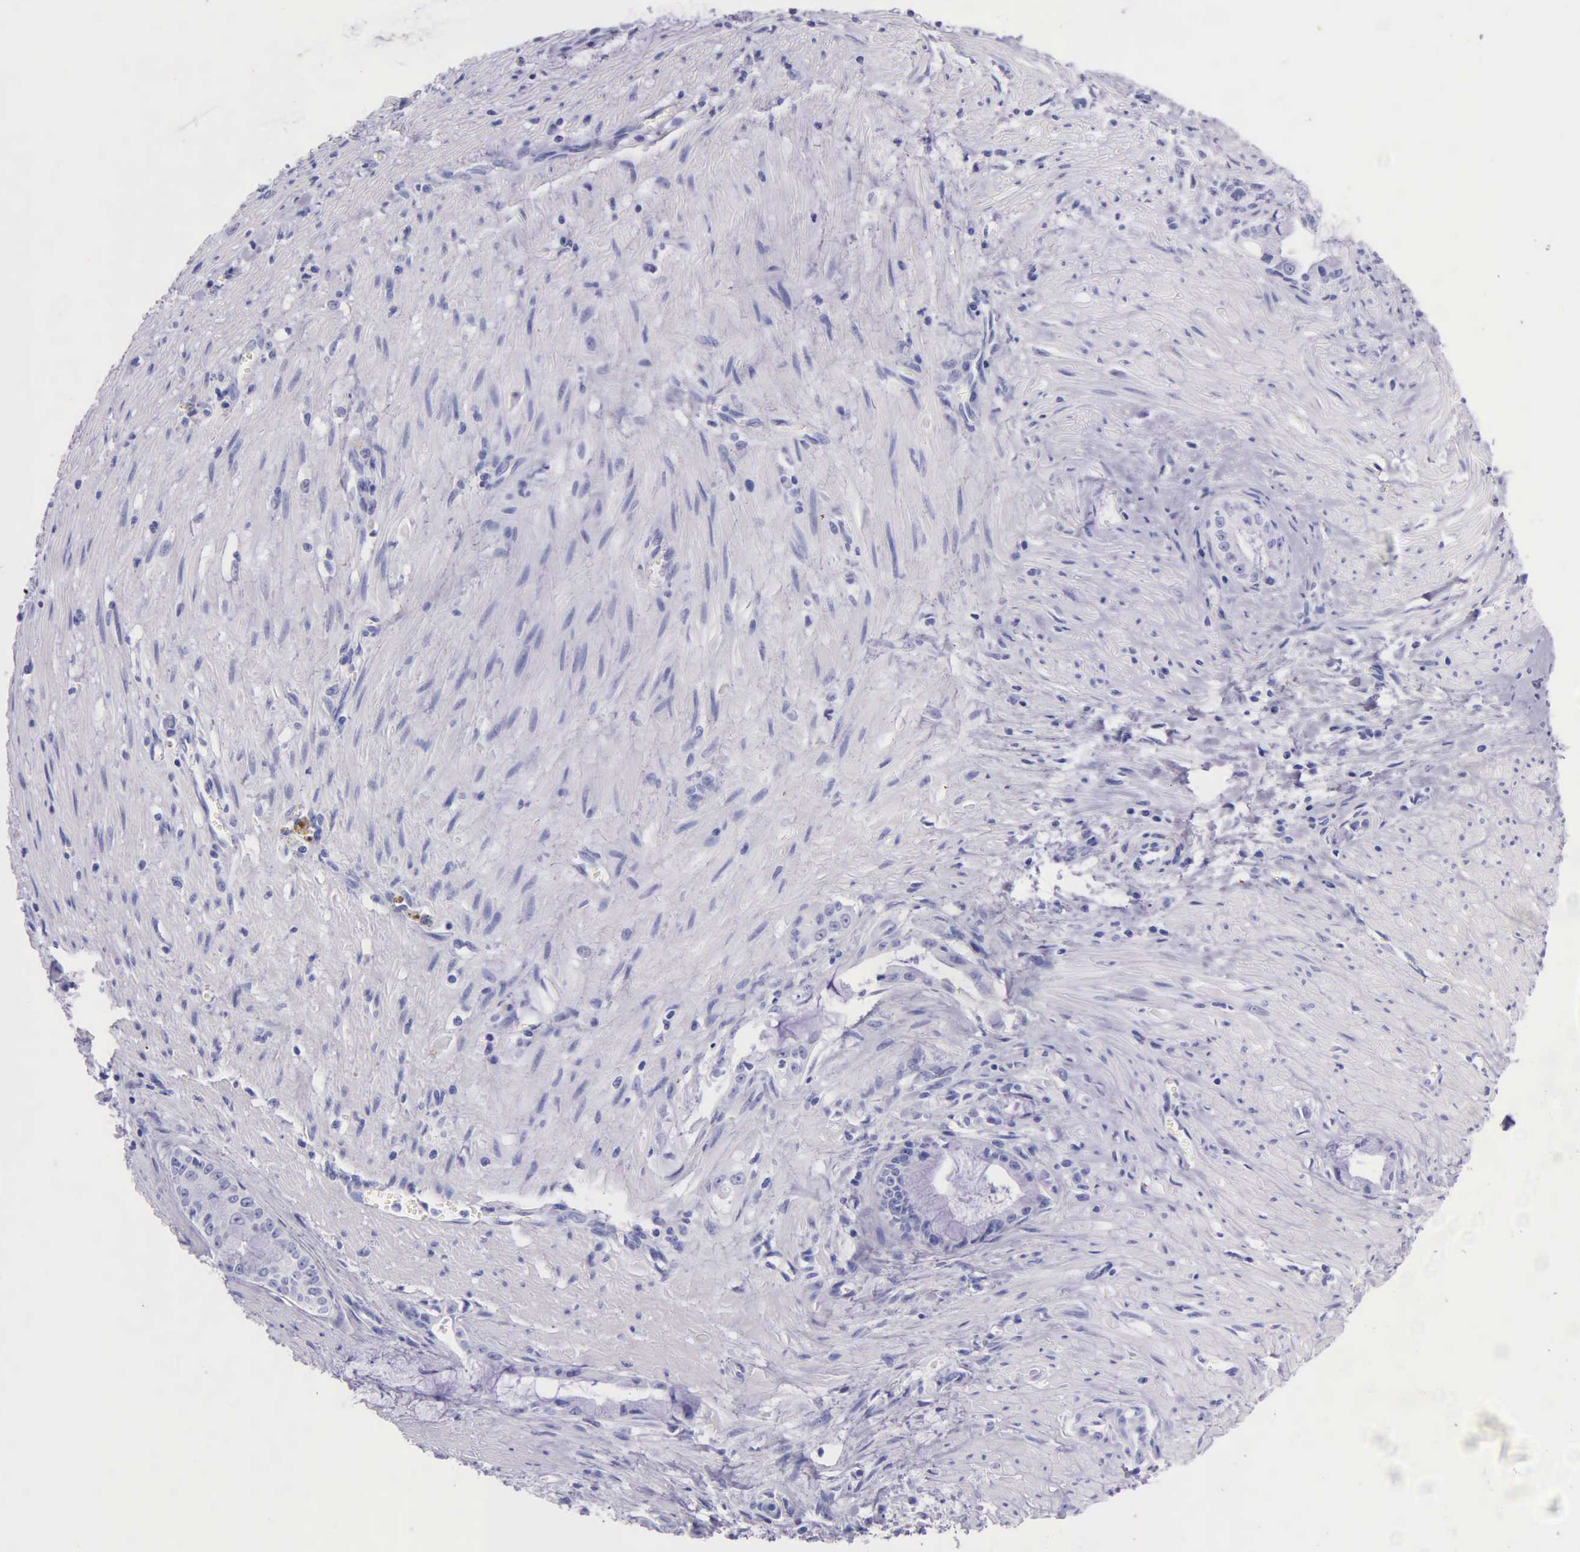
{"staining": {"intensity": "negative", "quantity": "none", "location": "none"}, "tissue": "pancreatic cancer", "cell_type": "Tumor cells", "image_type": "cancer", "snomed": [{"axis": "morphology", "description": "Adenocarcinoma, NOS"}, {"axis": "topography", "description": "Pancreas"}], "caption": "Tumor cells show no significant positivity in pancreatic adenocarcinoma. (Immunohistochemistry (ihc), brightfield microscopy, high magnification).", "gene": "KLK3", "patient": {"sex": "male", "age": 59}}